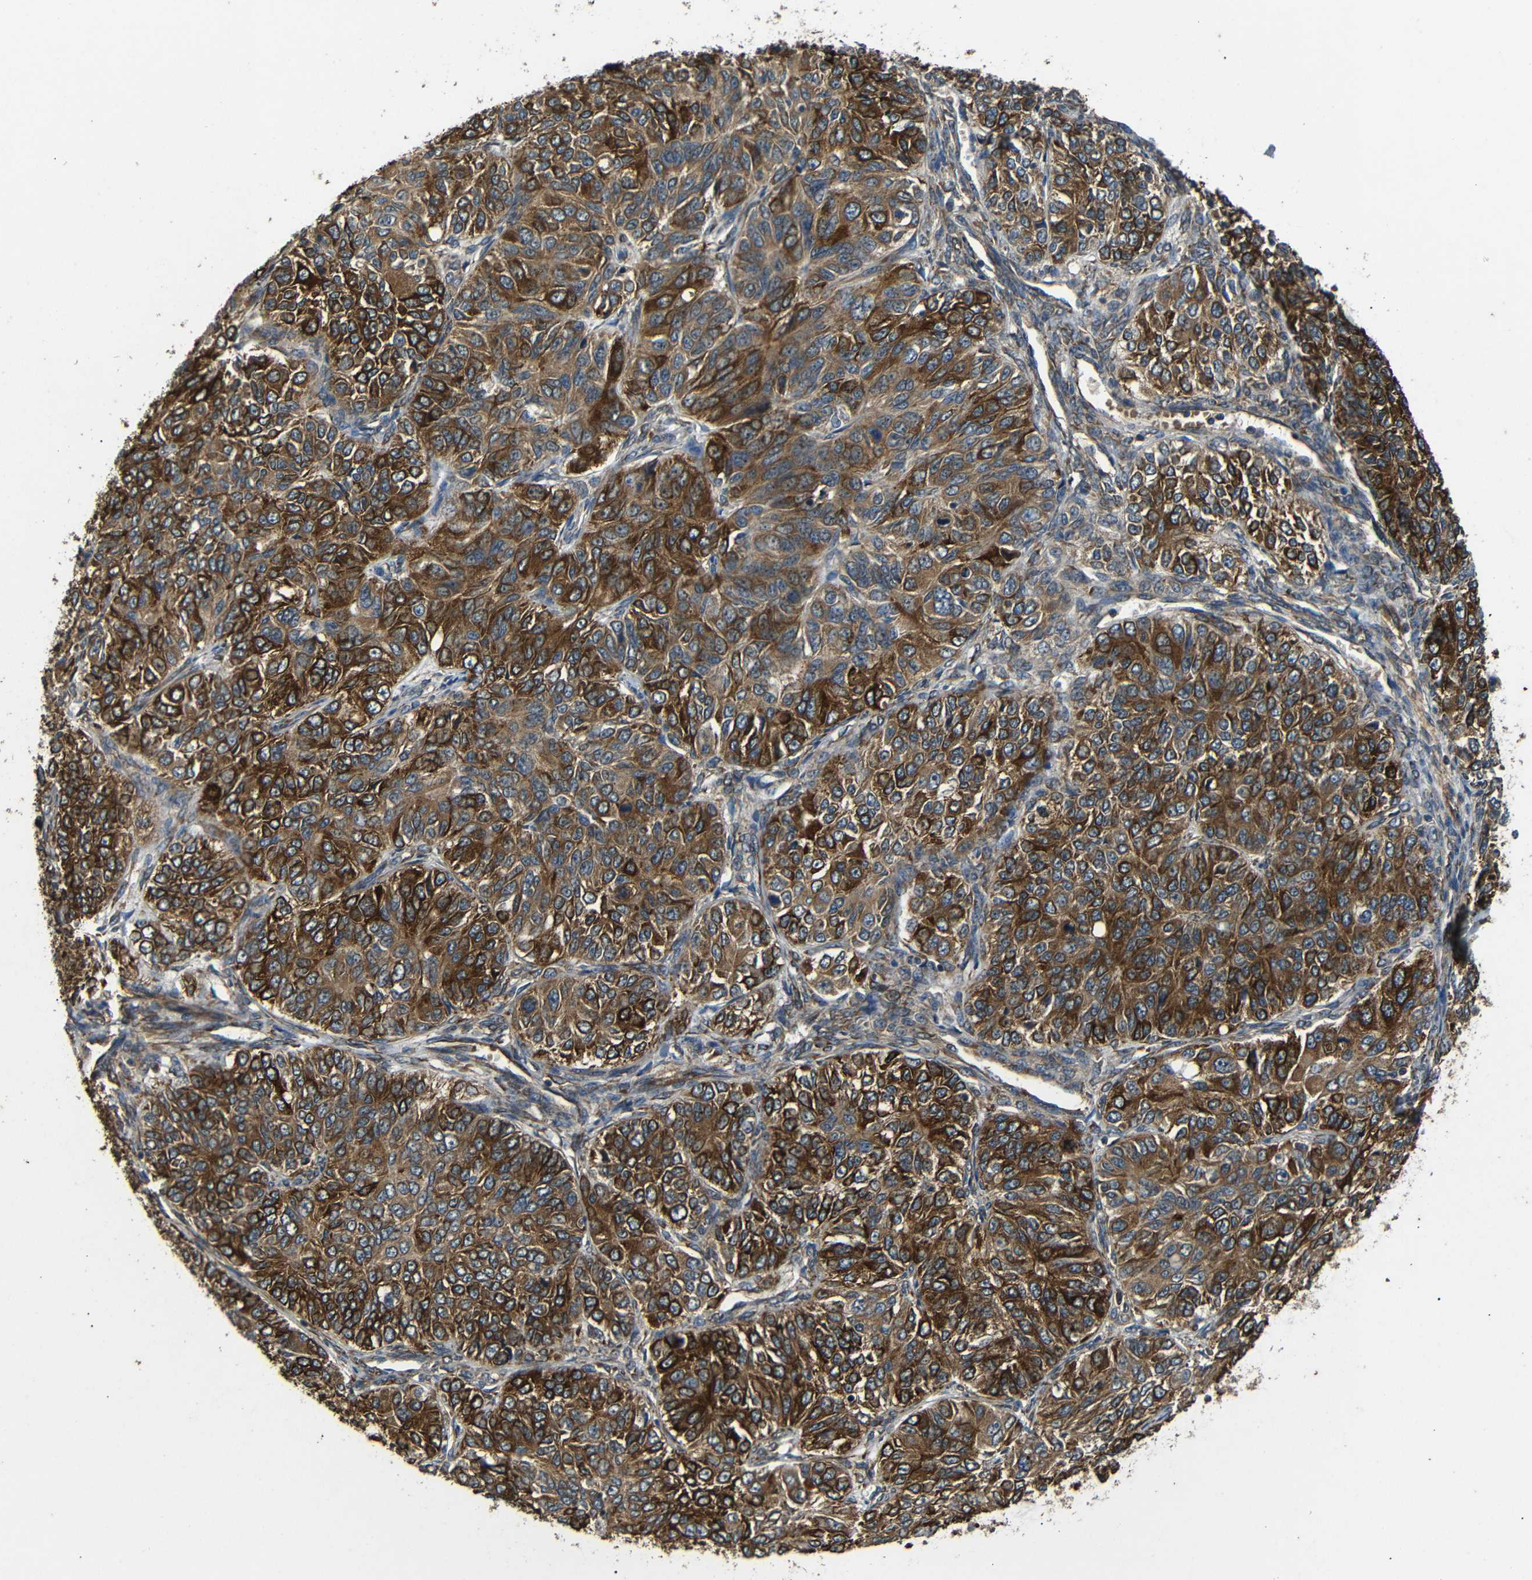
{"staining": {"intensity": "strong", "quantity": ">75%", "location": "cytoplasmic/membranous"}, "tissue": "ovarian cancer", "cell_type": "Tumor cells", "image_type": "cancer", "snomed": [{"axis": "morphology", "description": "Carcinoma, endometroid"}, {"axis": "topography", "description": "Ovary"}], "caption": "Tumor cells show strong cytoplasmic/membranous staining in approximately >75% of cells in ovarian cancer (endometroid carcinoma).", "gene": "TRPC1", "patient": {"sex": "female", "age": 51}}